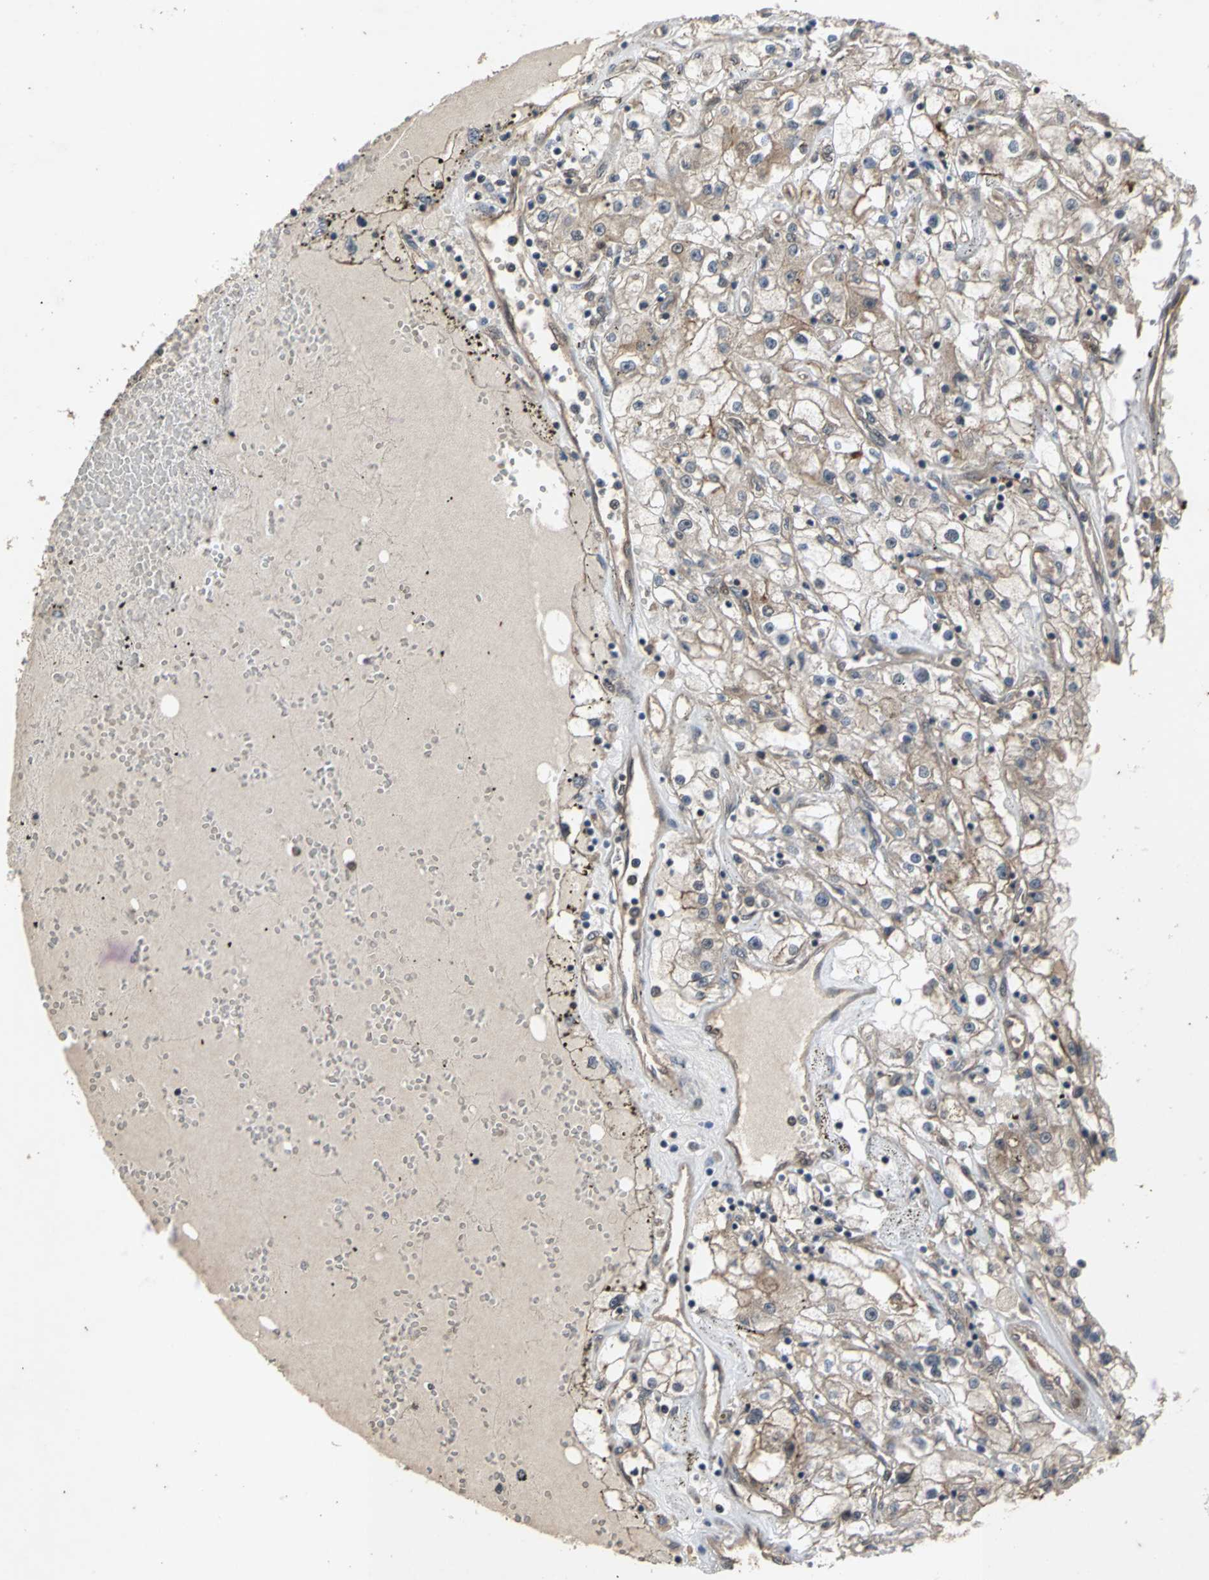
{"staining": {"intensity": "negative", "quantity": "none", "location": "none"}, "tissue": "renal cancer", "cell_type": "Tumor cells", "image_type": "cancer", "snomed": [{"axis": "morphology", "description": "Adenocarcinoma, NOS"}, {"axis": "topography", "description": "Kidney"}], "caption": "An IHC micrograph of renal cancer (adenocarcinoma) is shown. There is no staining in tumor cells of renal cancer (adenocarcinoma).", "gene": "NOTCH3", "patient": {"sex": "male", "age": 56}}